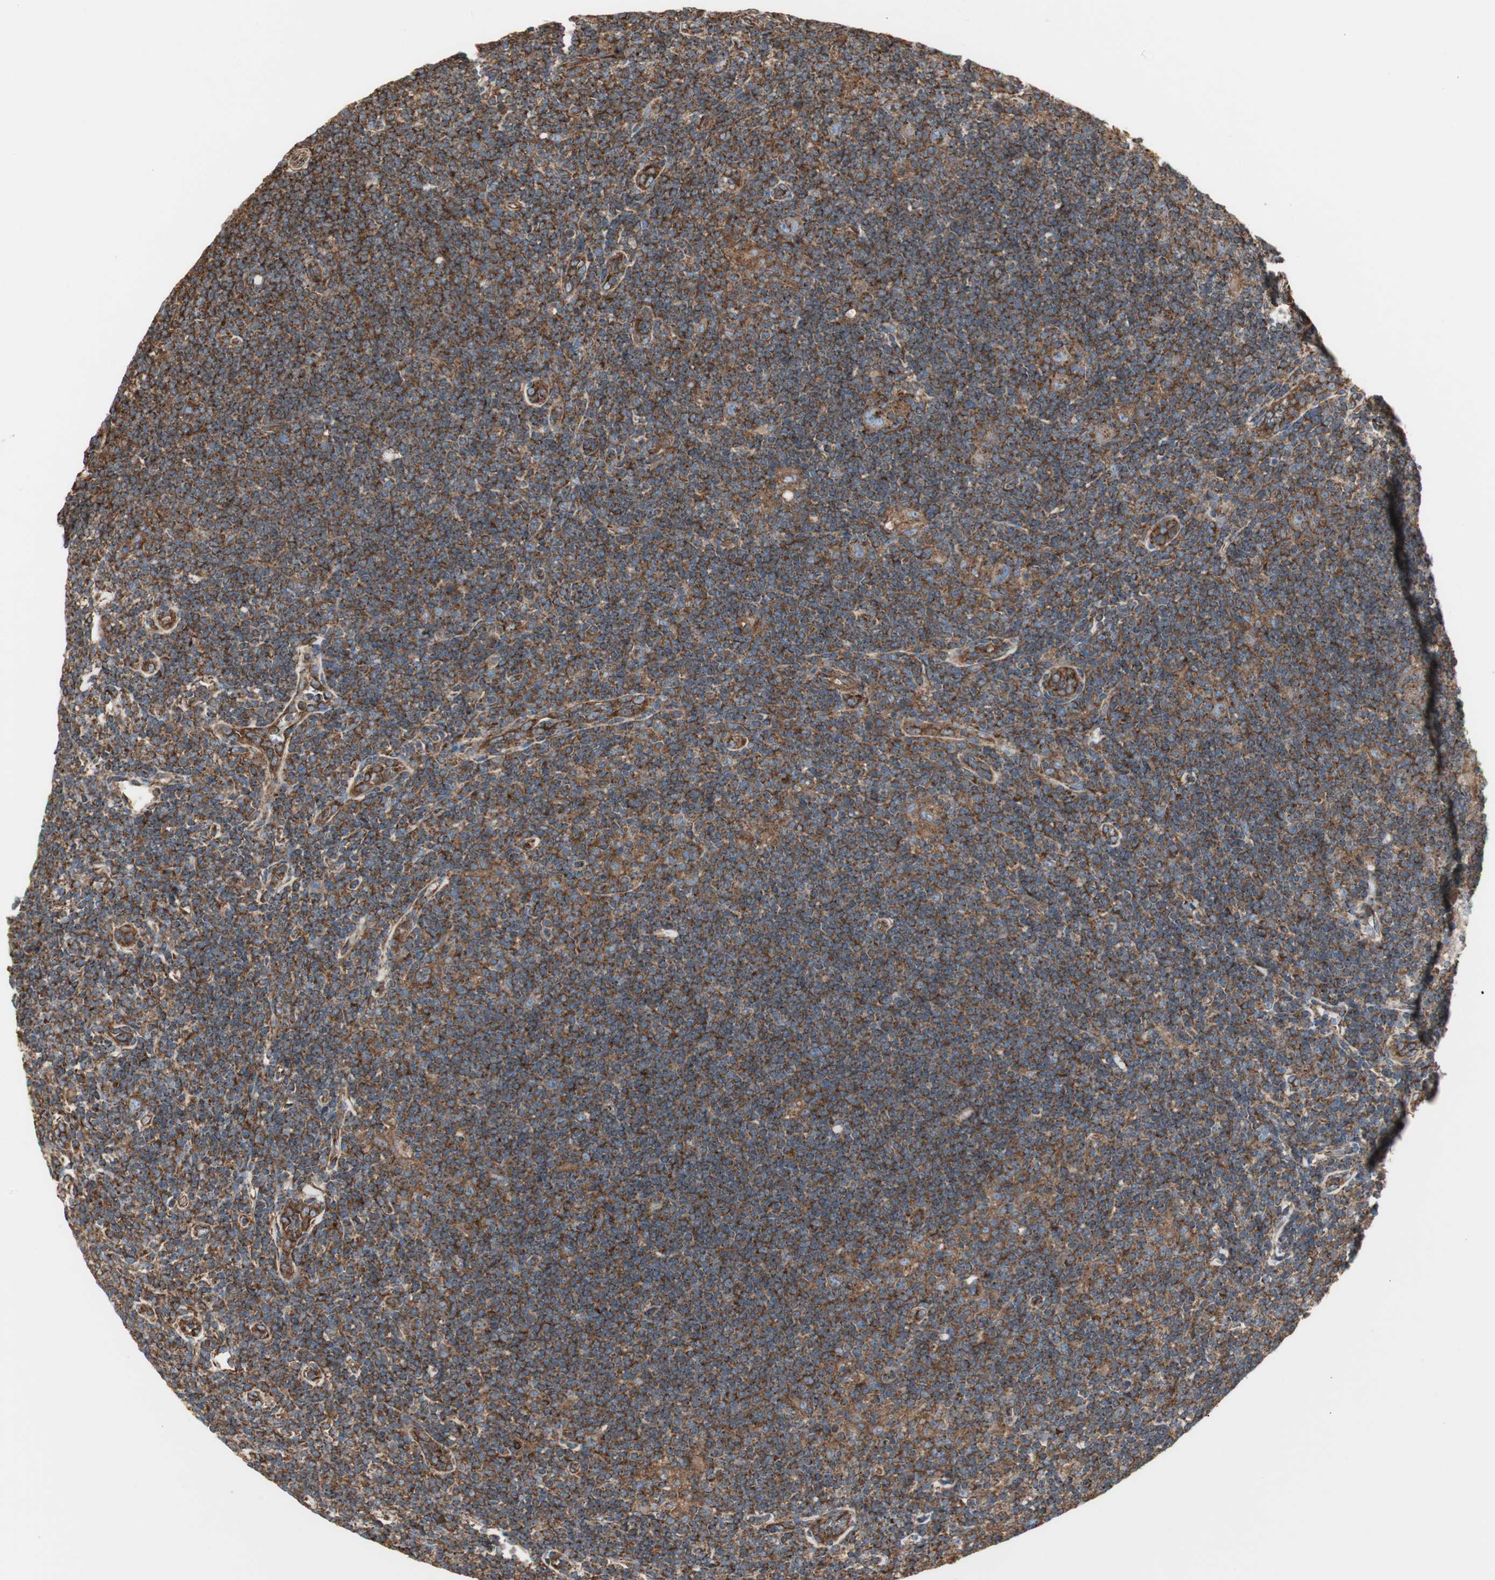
{"staining": {"intensity": "strong", "quantity": ">75%", "location": "cytoplasmic/membranous"}, "tissue": "lymphoma", "cell_type": "Tumor cells", "image_type": "cancer", "snomed": [{"axis": "morphology", "description": "Hodgkin's disease, NOS"}, {"axis": "topography", "description": "Lymph node"}], "caption": "Immunohistochemistry (IHC) photomicrograph of neoplastic tissue: Hodgkin's disease stained using IHC shows high levels of strong protein expression localized specifically in the cytoplasmic/membranous of tumor cells, appearing as a cytoplasmic/membranous brown color.", "gene": "H6PD", "patient": {"sex": "female", "age": 57}}